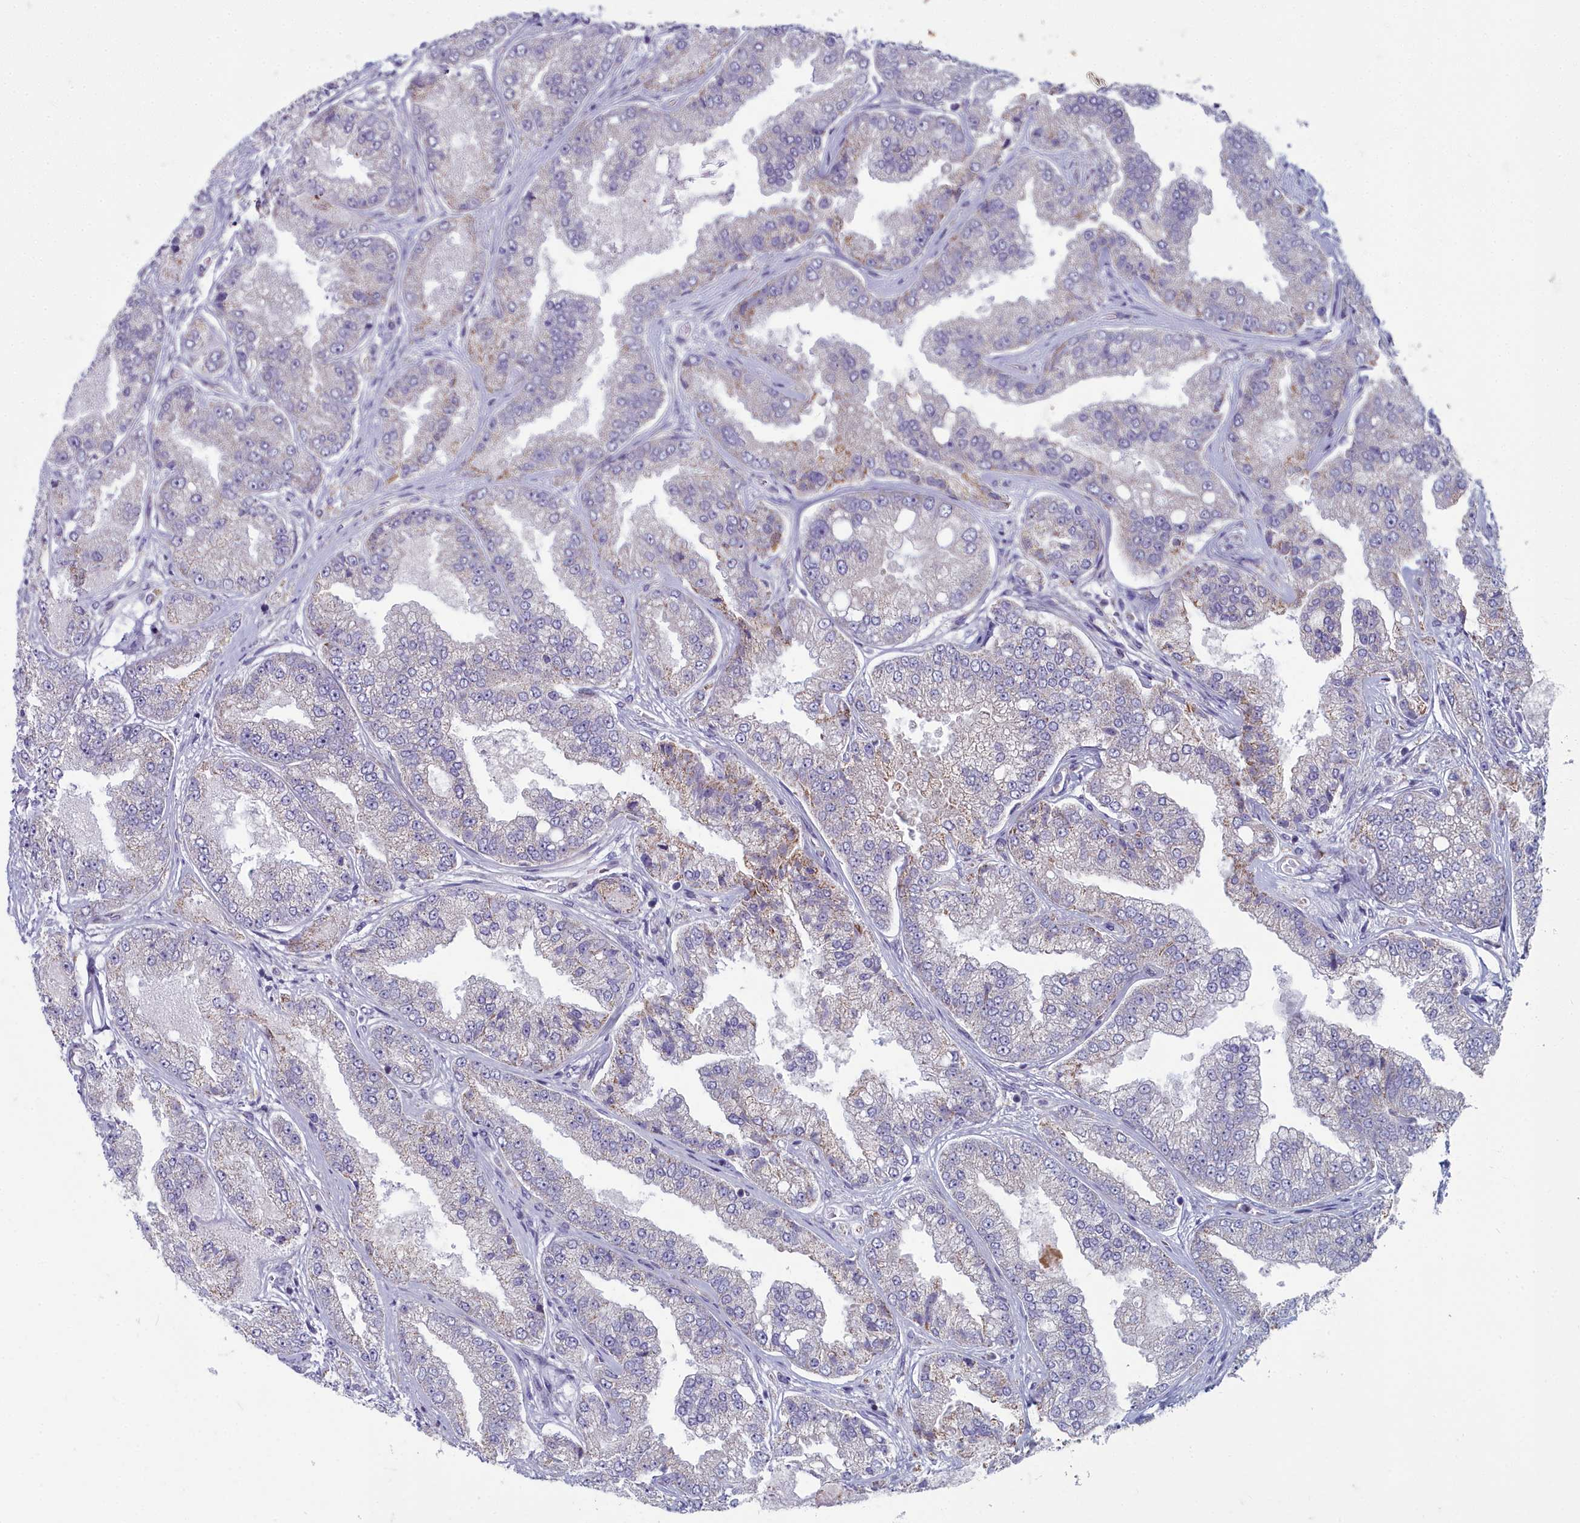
{"staining": {"intensity": "negative", "quantity": "none", "location": "none"}, "tissue": "prostate cancer", "cell_type": "Tumor cells", "image_type": "cancer", "snomed": [{"axis": "morphology", "description": "Adenocarcinoma, High grade"}, {"axis": "topography", "description": "Prostate"}], "caption": "Immunohistochemistry of human prostate cancer (high-grade adenocarcinoma) shows no expression in tumor cells.", "gene": "INSYN2A", "patient": {"sex": "male", "age": 71}}